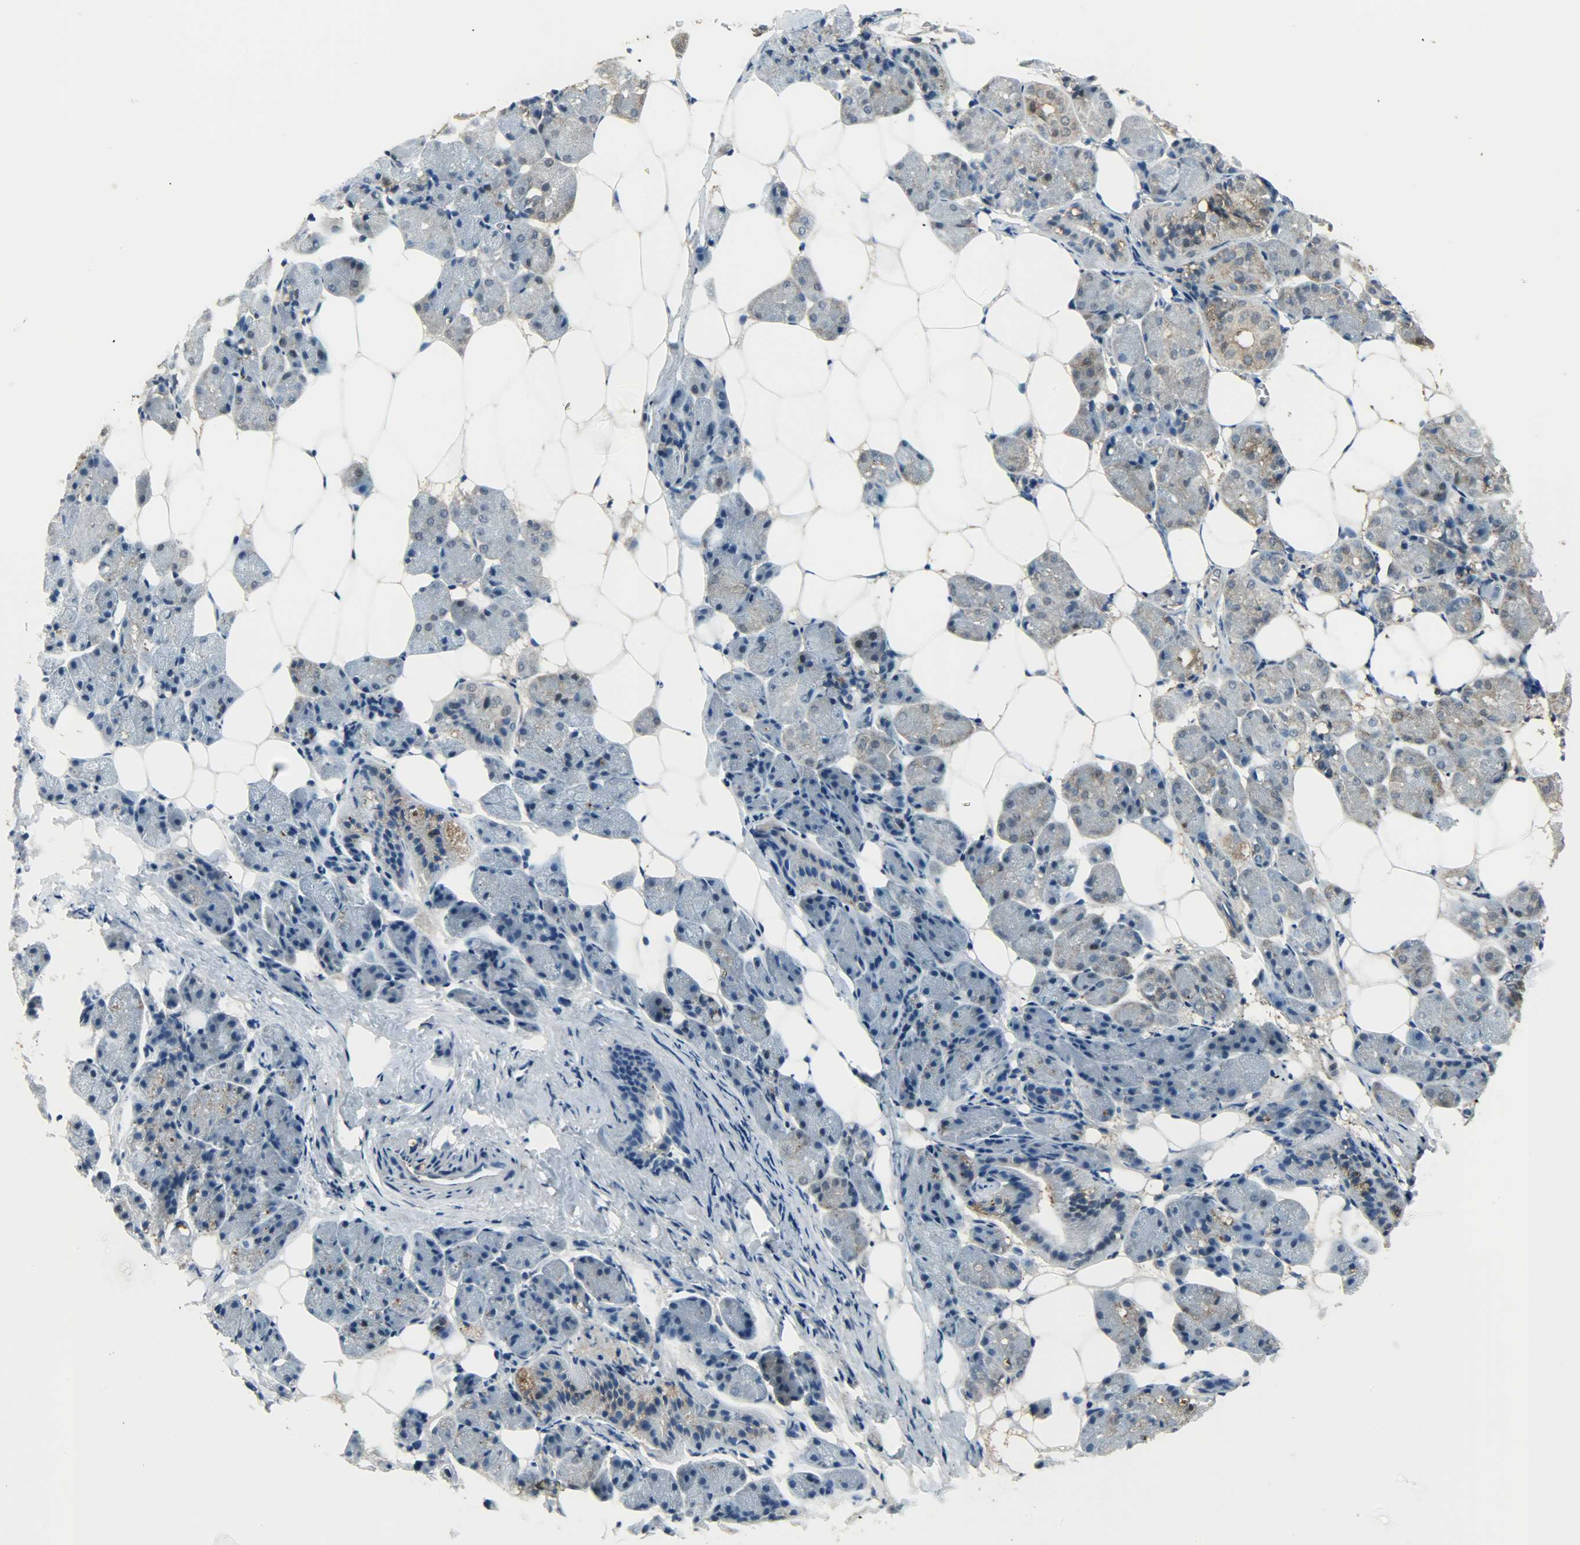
{"staining": {"intensity": "moderate", "quantity": ">75%", "location": "cytoplasmic/membranous"}, "tissue": "salivary gland", "cell_type": "Glandular cells", "image_type": "normal", "snomed": [{"axis": "morphology", "description": "Normal tissue, NOS"}, {"axis": "morphology", "description": "Adenoma, NOS"}, {"axis": "topography", "description": "Salivary gland"}], "caption": "Salivary gland stained with a protein marker demonstrates moderate staining in glandular cells.", "gene": "LDHB", "patient": {"sex": "female", "age": 32}}